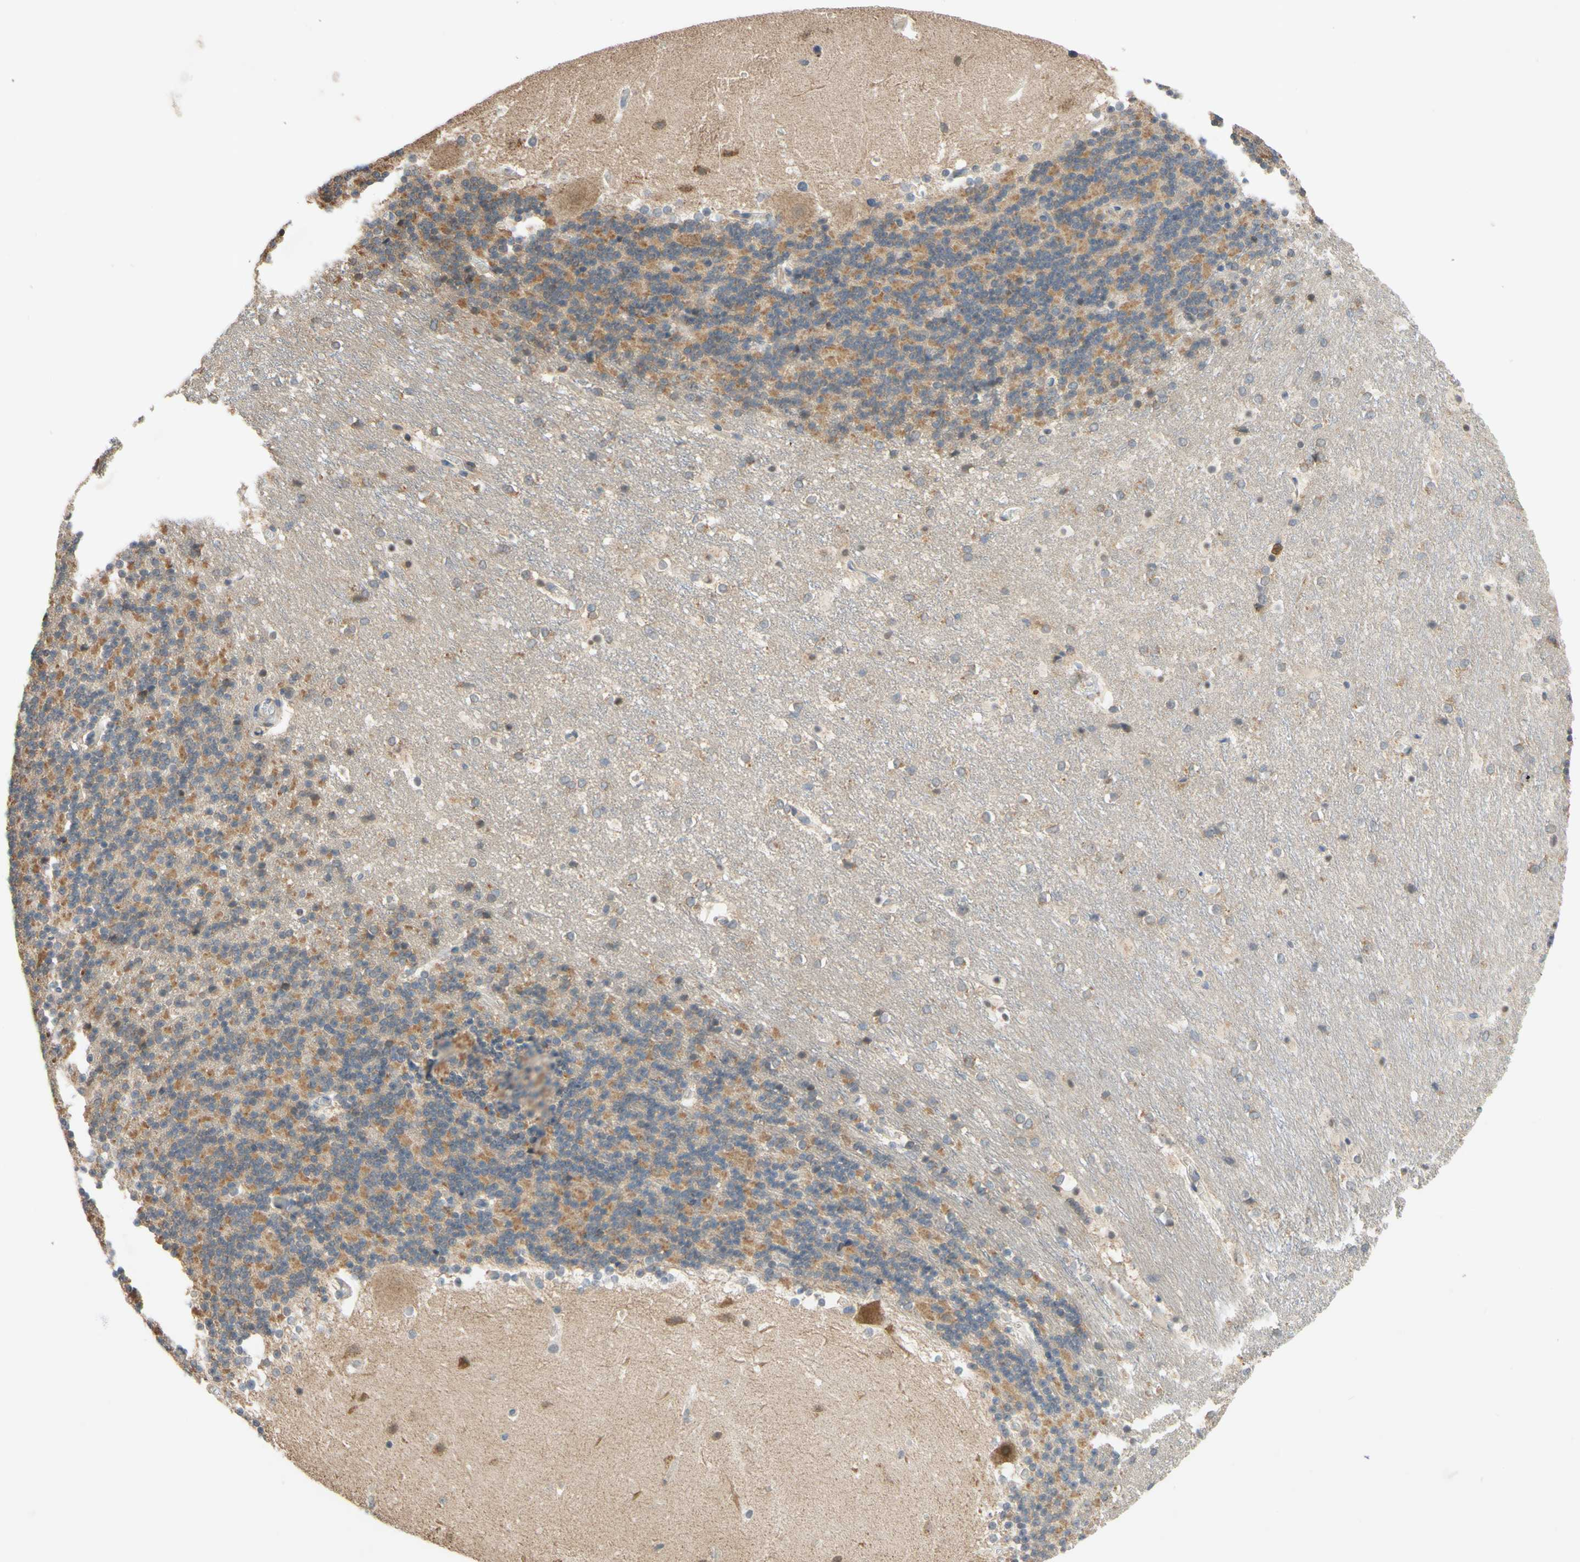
{"staining": {"intensity": "moderate", "quantity": "25%-75%", "location": "cytoplasmic/membranous"}, "tissue": "cerebellum", "cell_type": "Cells in granular layer", "image_type": "normal", "snomed": [{"axis": "morphology", "description": "Normal tissue, NOS"}, {"axis": "topography", "description": "Cerebellum"}], "caption": "Protein expression analysis of benign human cerebellum reveals moderate cytoplasmic/membranous positivity in about 25%-75% of cells in granular layer.", "gene": "GATA1", "patient": {"sex": "female", "age": 19}}